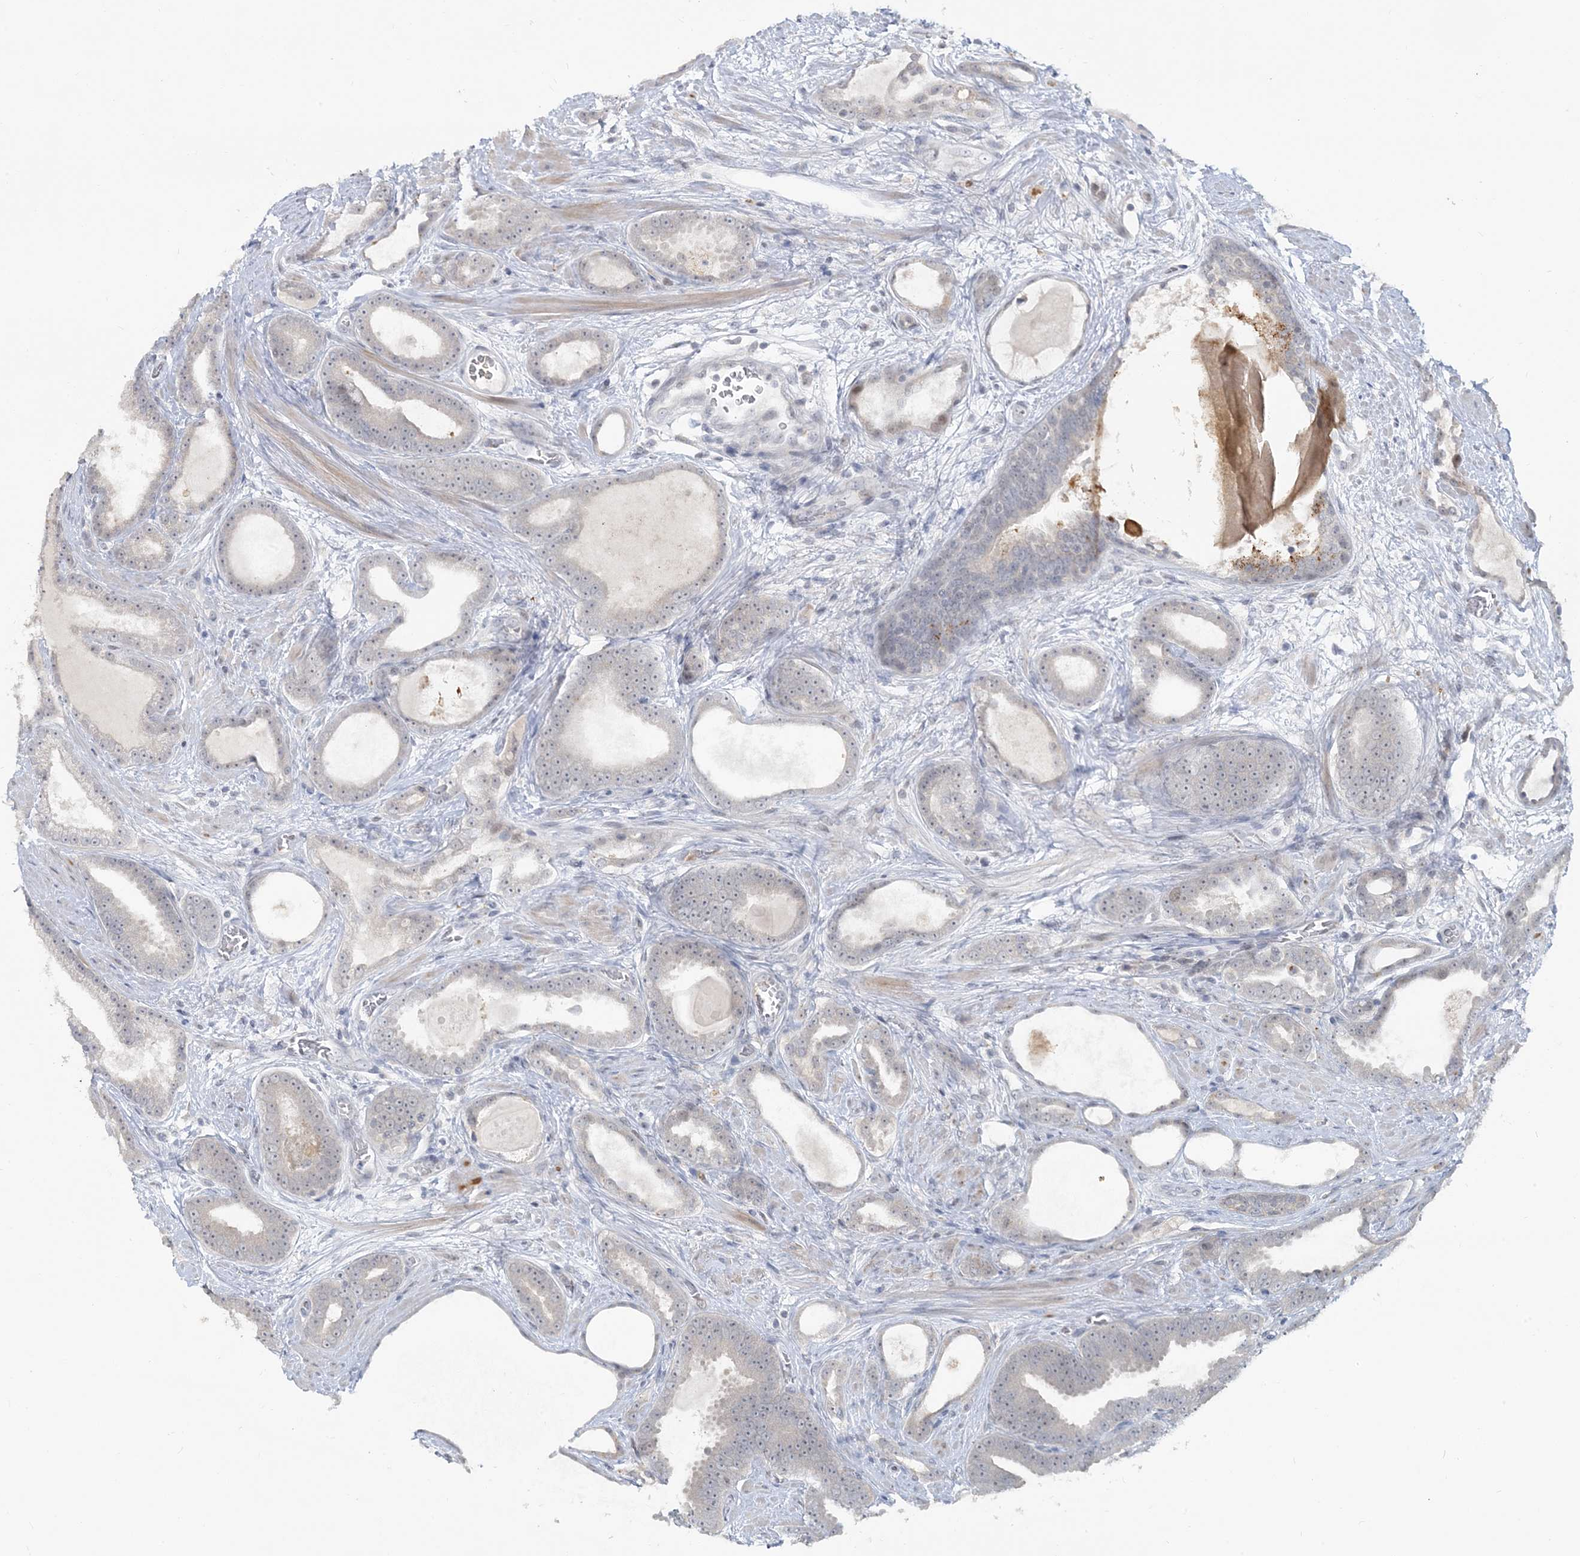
{"staining": {"intensity": "negative", "quantity": "none", "location": "none"}, "tissue": "prostate cancer", "cell_type": "Tumor cells", "image_type": "cancer", "snomed": [{"axis": "morphology", "description": "Adenocarcinoma, High grade"}, {"axis": "topography", "description": "Prostate"}], "caption": "The photomicrograph reveals no significant positivity in tumor cells of prostate high-grade adenocarcinoma.", "gene": "LEXM", "patient": {"sex": "male", "age": 60}}